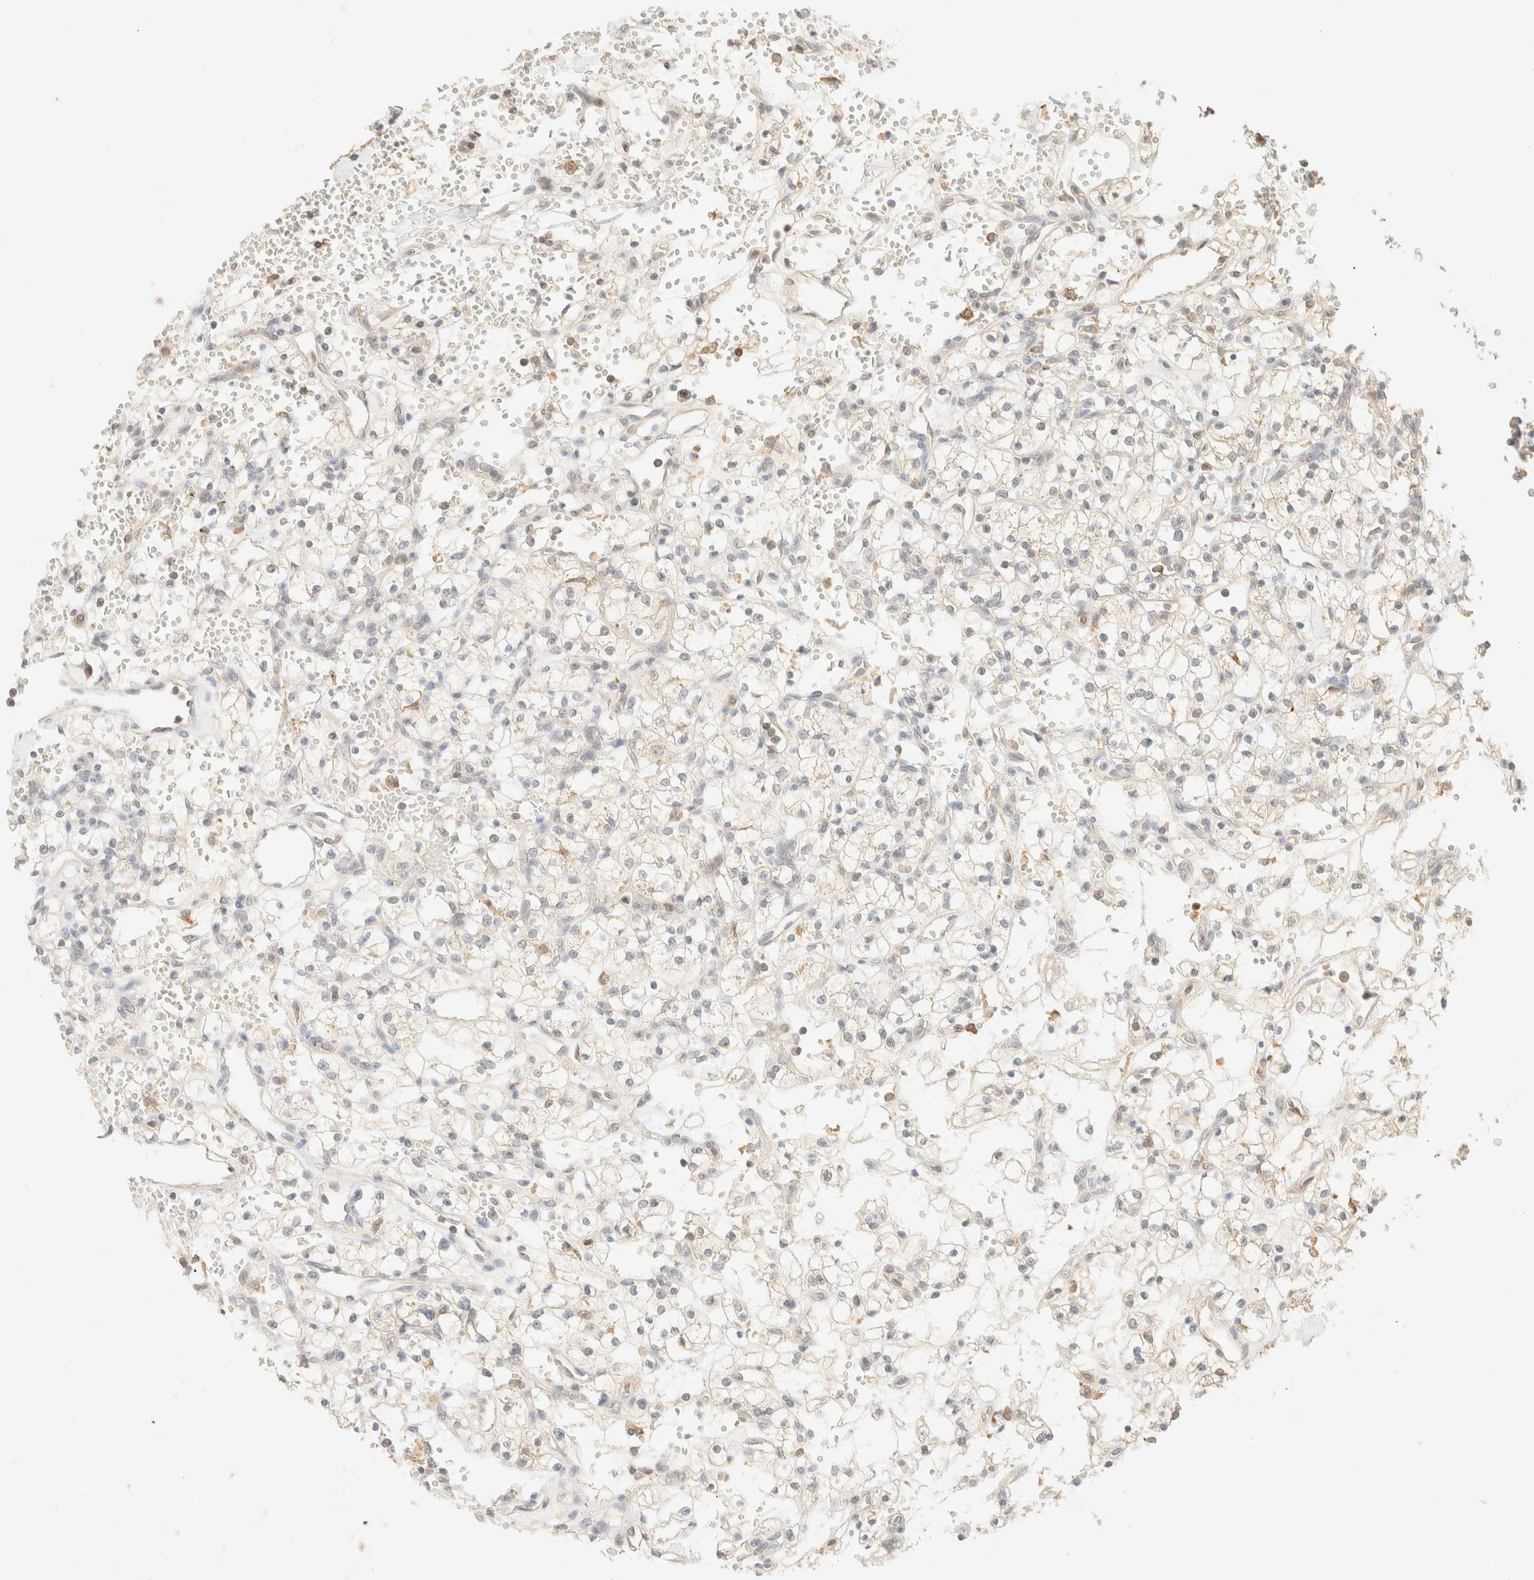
{"staining": {"intensity": "negative", "quantity": "none", "location": "none"}, "tissue": "renal cancer", "cell_type": "Tumor cells", "image_type": "cancer", "snomed": [{"axis": "morphology", "description": "Adenocarcinoma, NOS"}, {"axis": "topography", "description": "Kidney"}], "caption": "Tumor cells are negative for protein expression in human renal cancer (adenocarcinoma).", "gene": "TIMD4", "patient": {"sex": "female", "age": 60}}